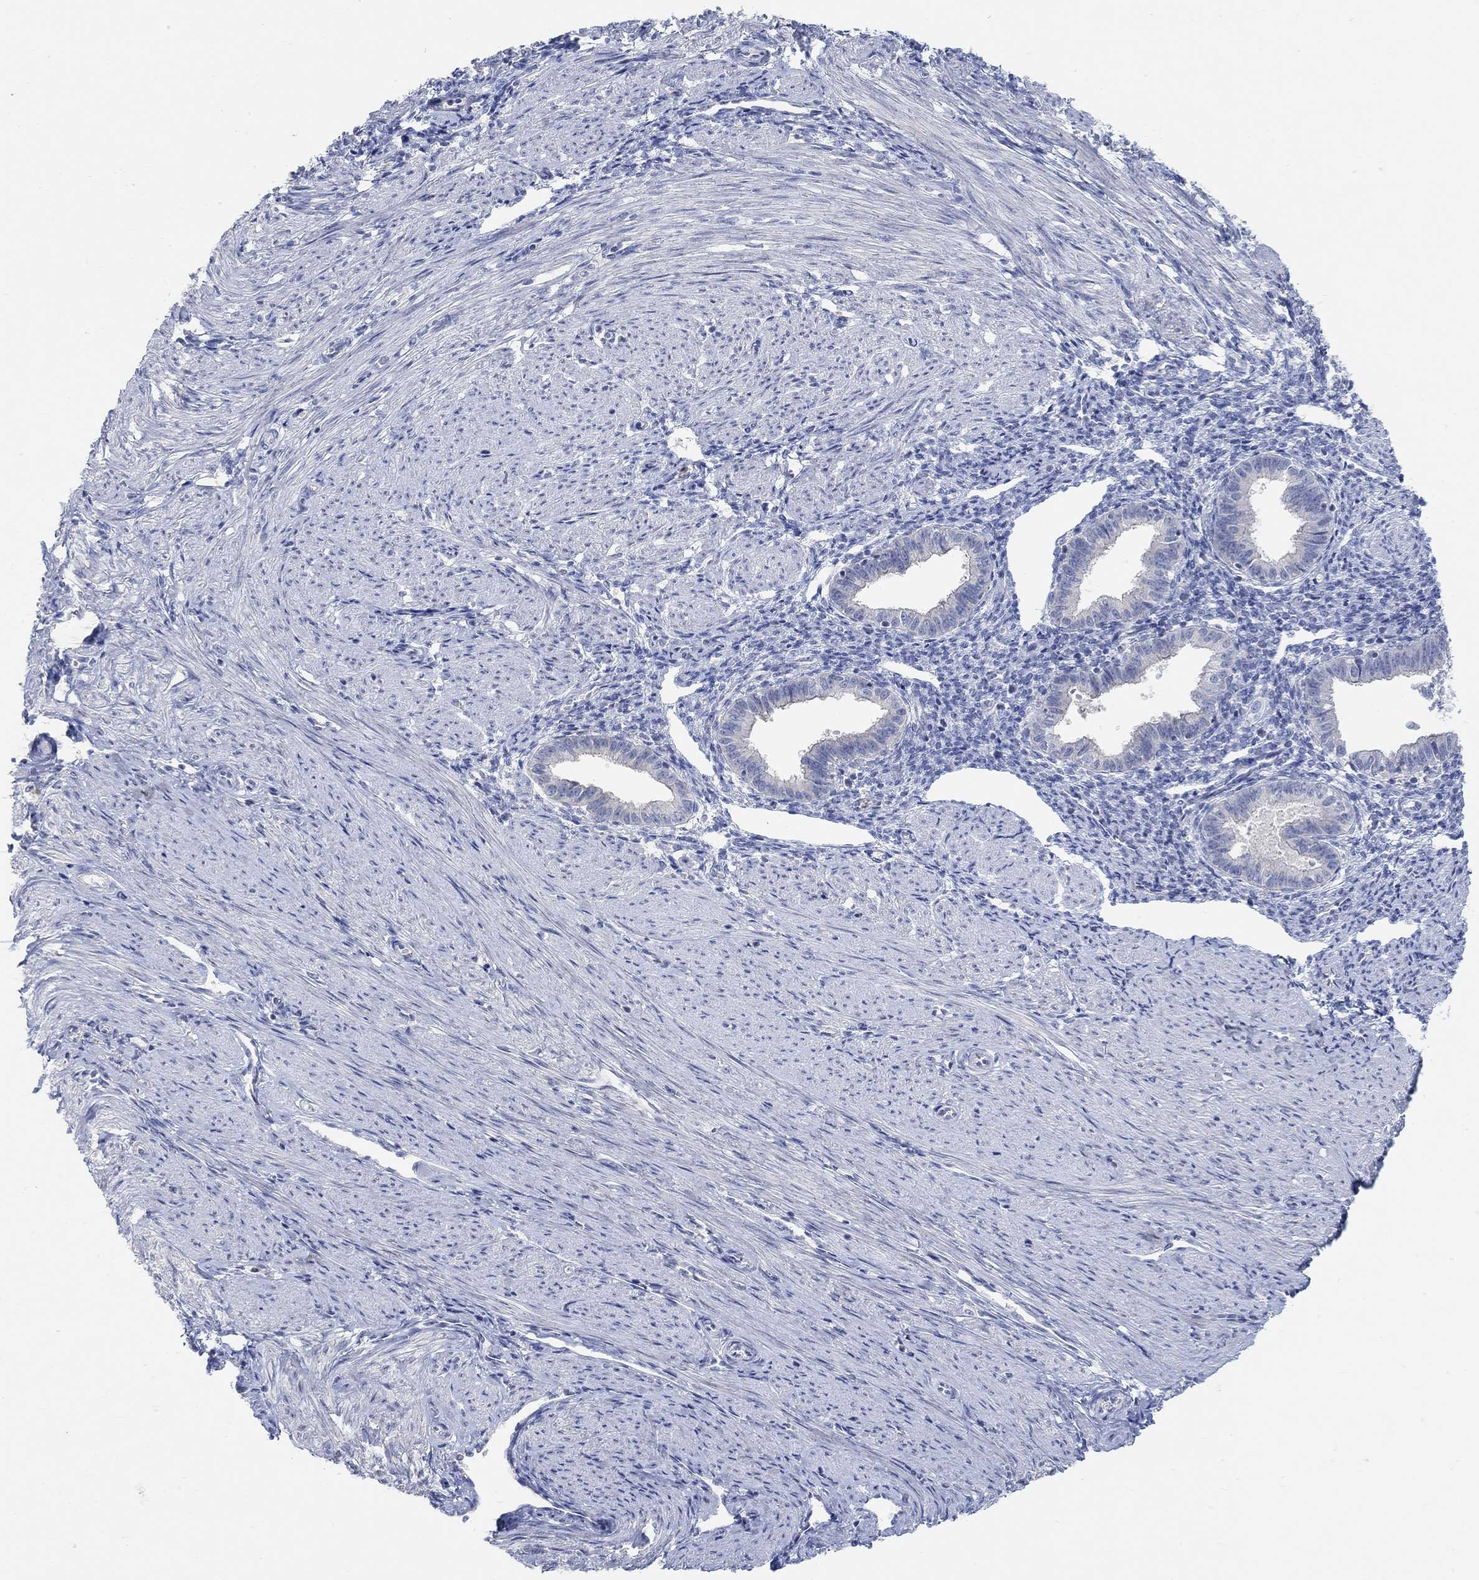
{"staining": {"intensity": "negative", "quantity": "none", "location": "none"}, "tissue": "endometrium", "cell_type": "Cells in endometrial stroma", "image_type": "normal", "snomed": [{"axis": "morphology", "description": "Normal tissue, NOS"}, {"axis": "topography", "description": "Endometrium"}], "caption": "A histopathology image of human endometrium is negative for staining in cells in endometrial stroma.", "gene": "NLRP14", "patient": {"sex": "female", "age": 37}}